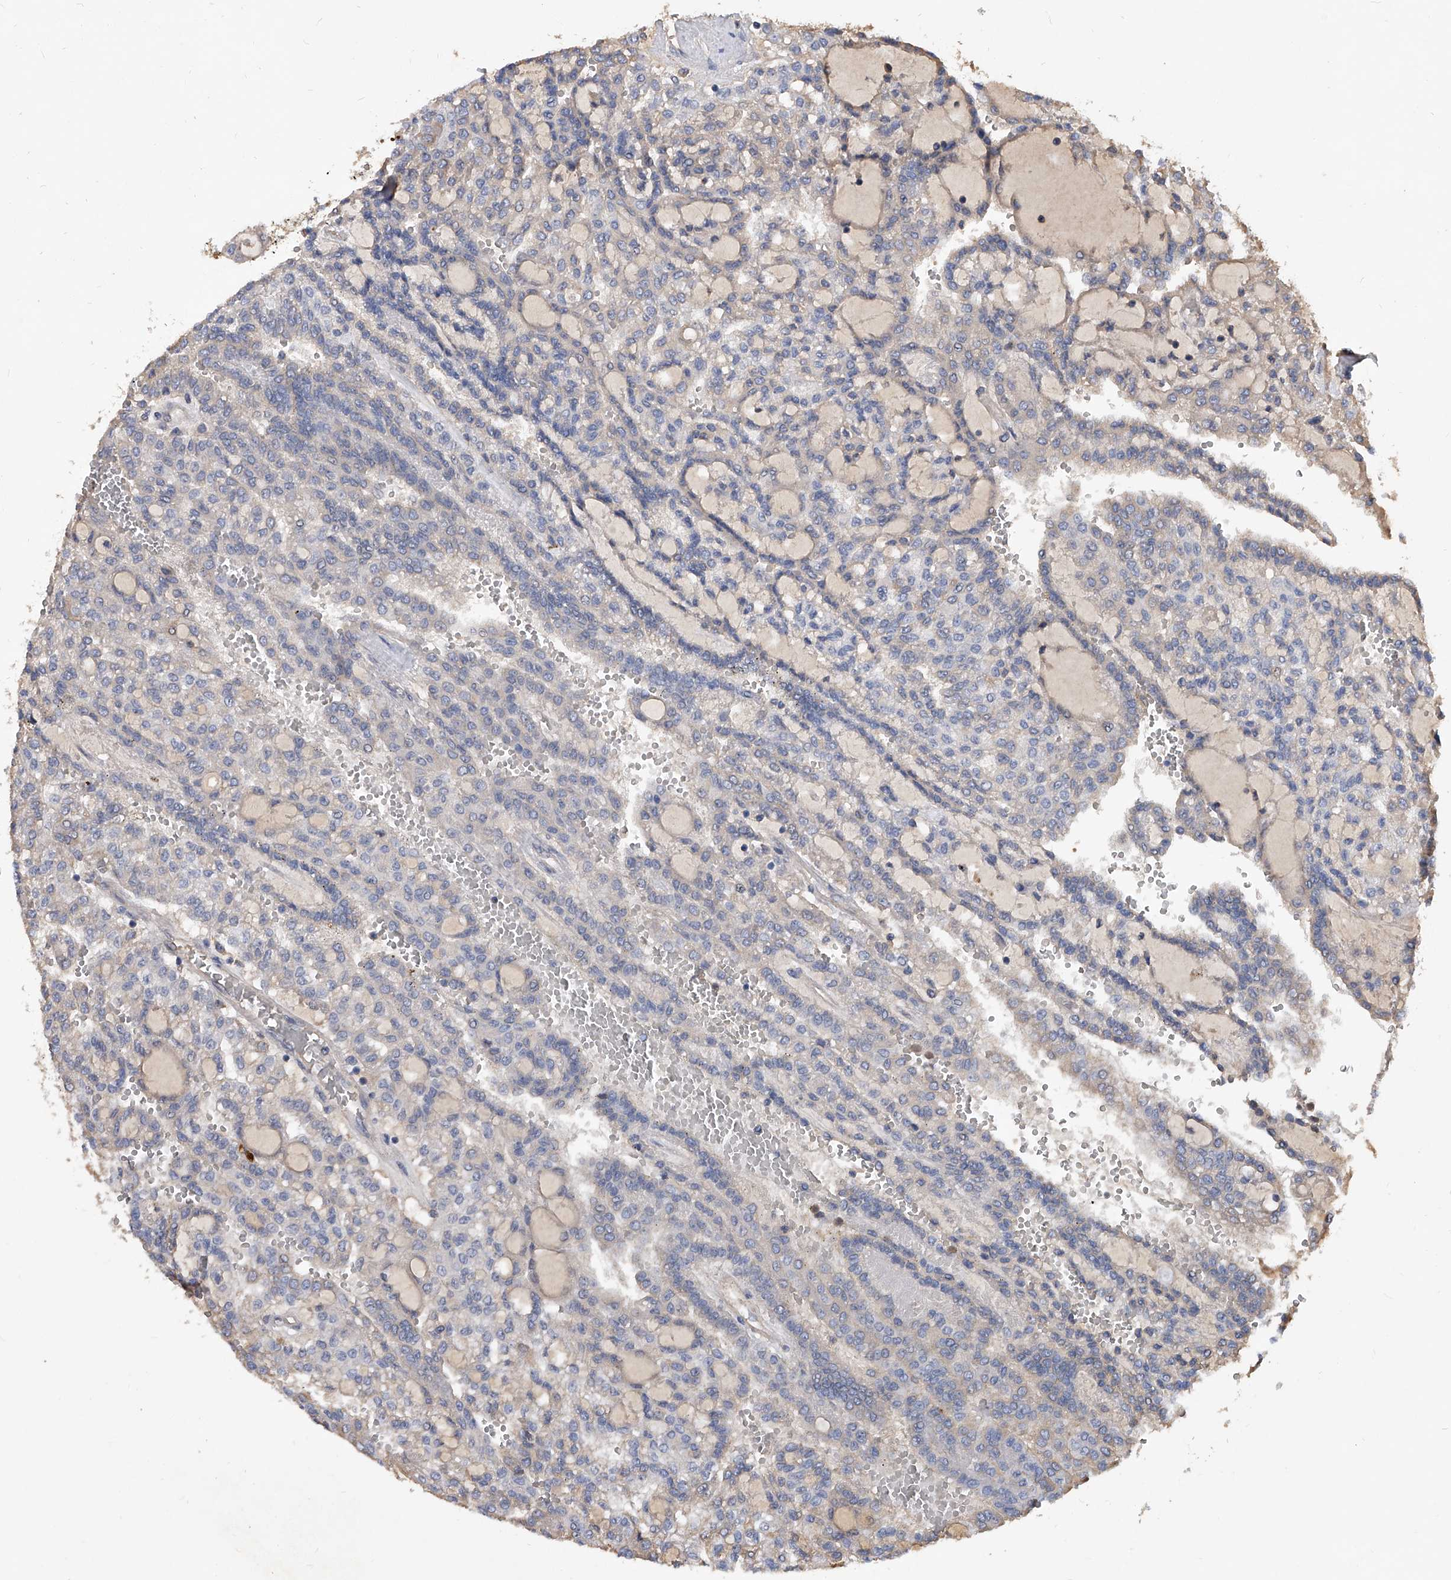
{"staining": {"intensity": "negative", "quantity": "none", "location": "none"}, "tissue": "renal cancer", "cell_type": "Tumor cells", "image_type": "cancer", "snomed": [{"axis": "morphology", "description": "Adenocarcinoma, NOS"}, {"axis": "topography", "description": "Kidney"}], "caption": "Tumor cells are negative for brown protein staining in adenocarcinoma (renal).", "gene": "ZNF25", "patient": {"sex": "male", "age": 63}}